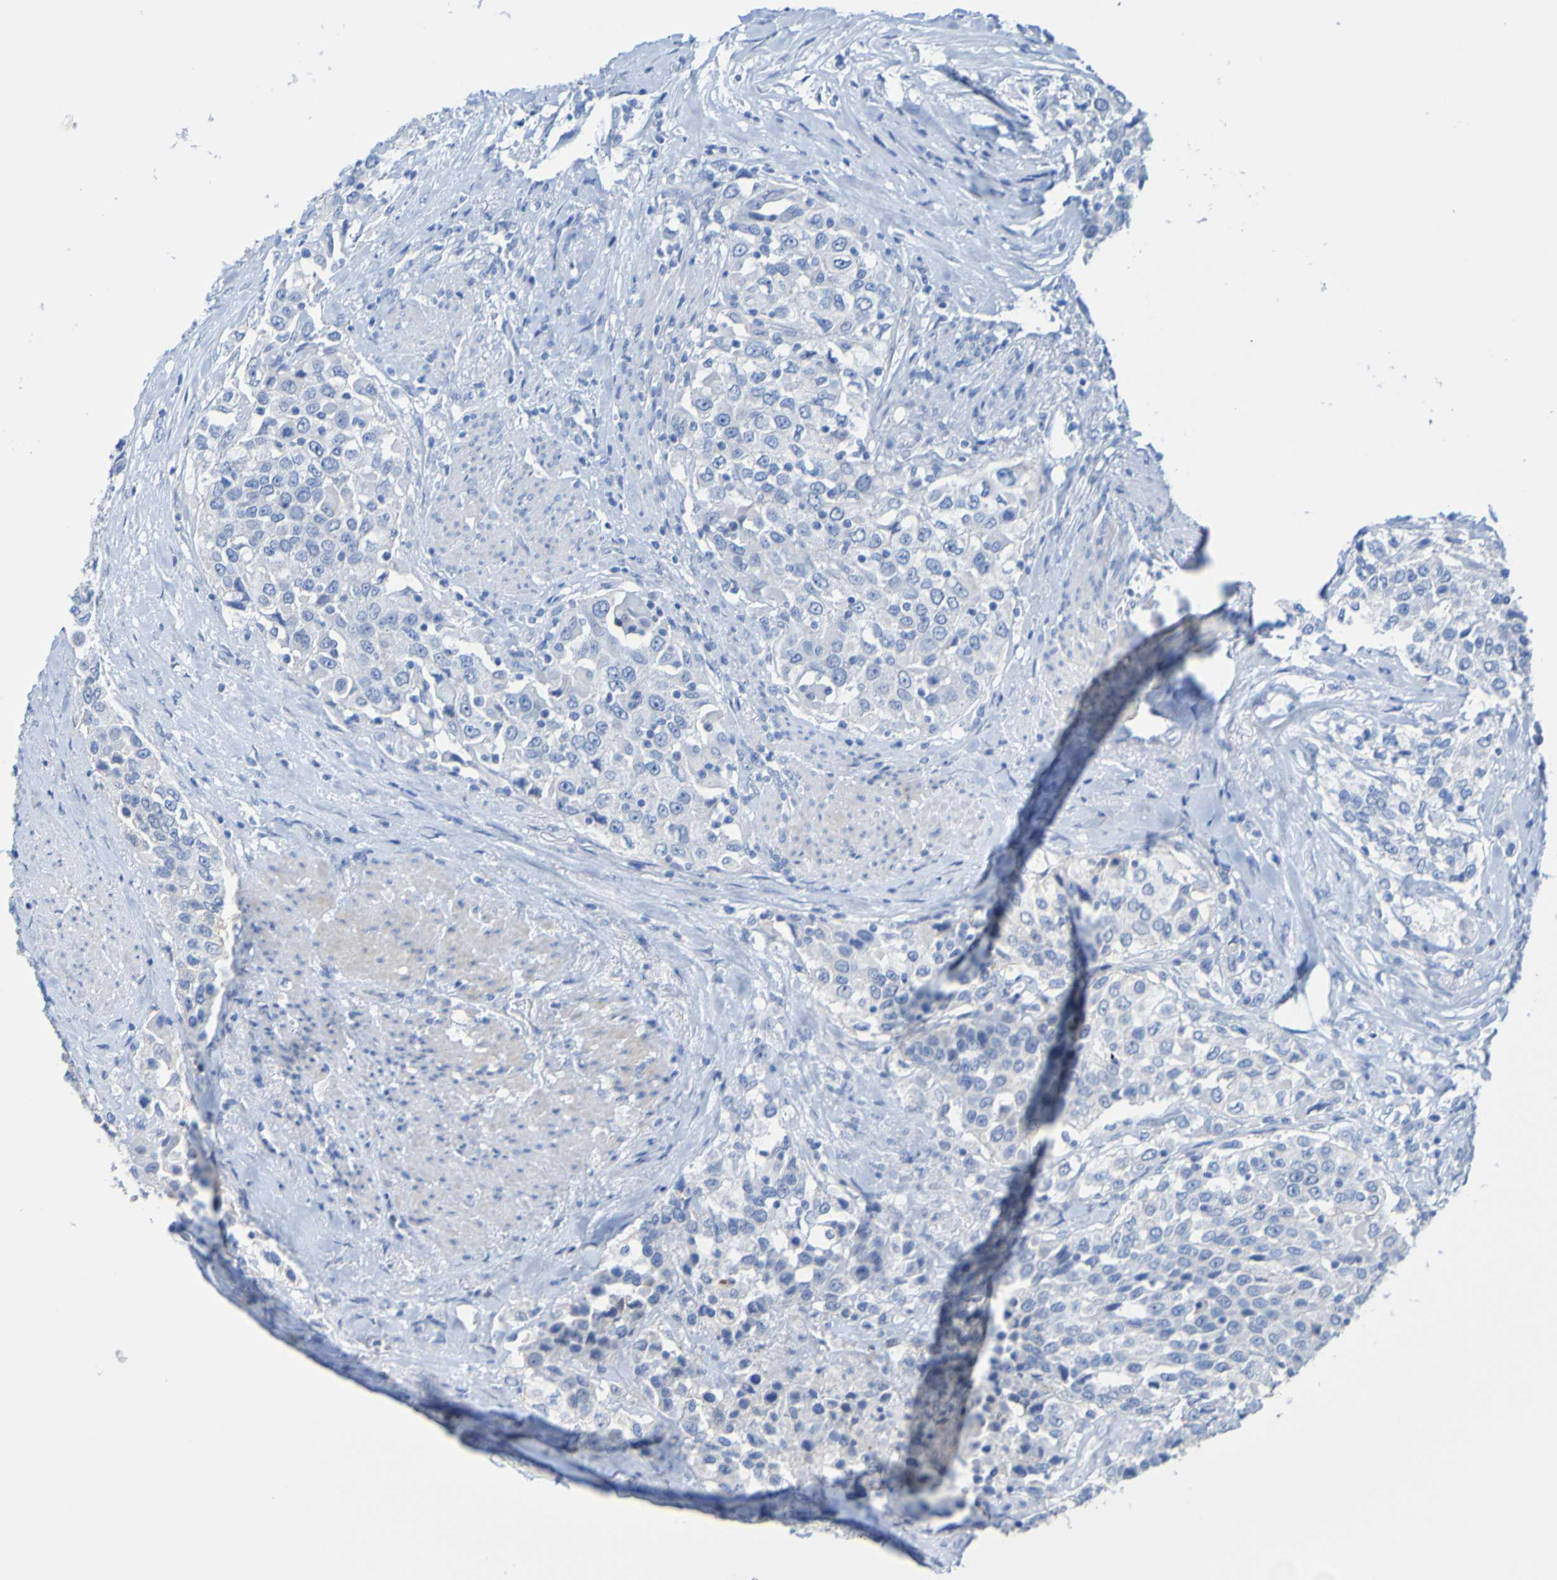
{"staining": {"intensity": "negative", "quantity": "none", "location": "none"}, "tissue": "urothelial cancer", "cell_type": "Tumor cells", "image_type": "cancer", "snomed": [{"axis": "morphology", "description": "Urothelial carcinoma, High grade"}, {"axis": "topography", "description": "Urinary bladder"}], "caption": "Immunohistochemistry (IHC) micrograph of neoplastic tissue: high-grade urothelial carcinoma stained with DAB (3,3'-diaminobenzidine) displays no significant protein positivity in tumor cells. Brightfield microscopy of immunohistochemistry stained with DAB (3,3'-diaminobenzidine) (brown) and hematoxylin (blue), captured at high magnification.", "gene": "ACMSD", "patient": {"sex": "female", "age": 80}}